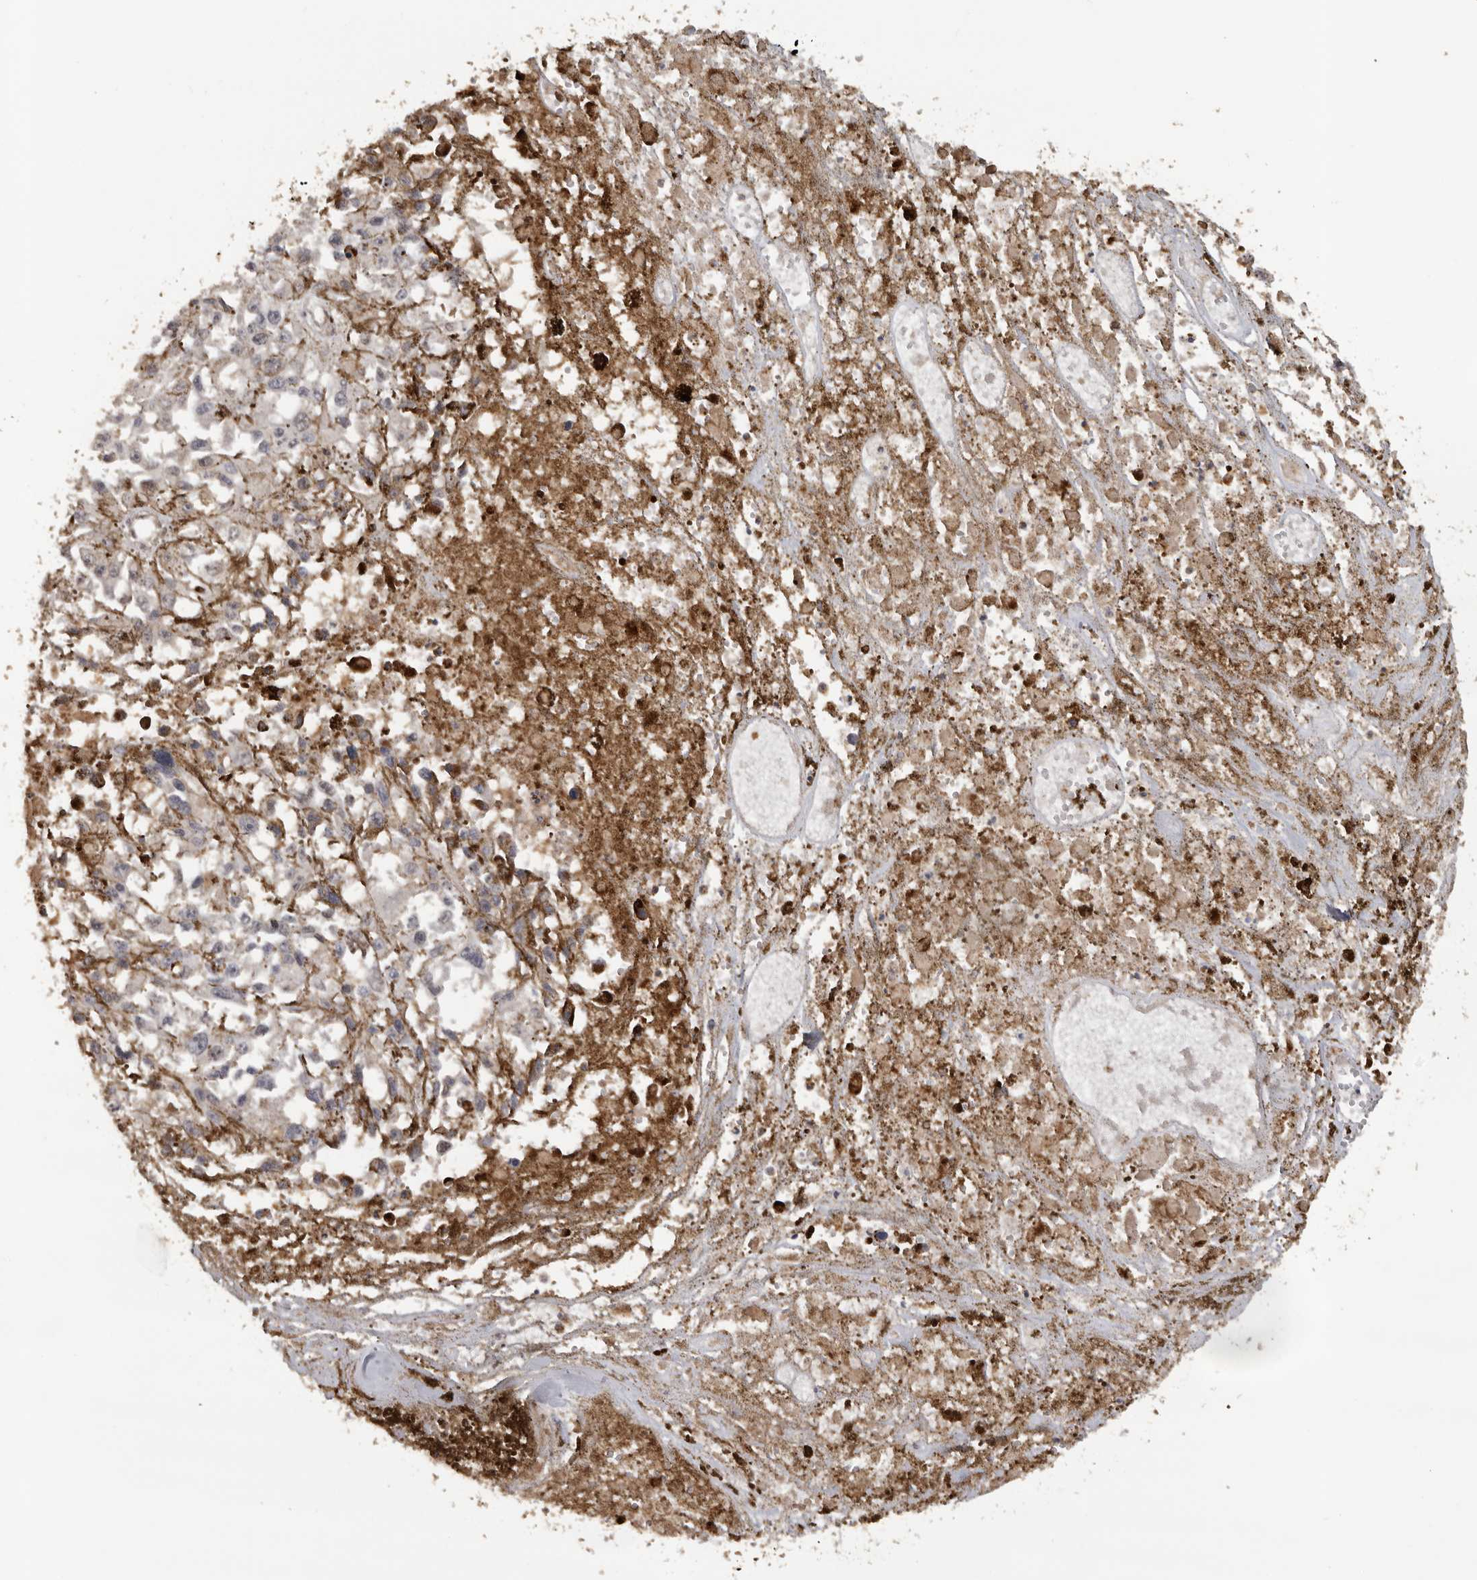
{"staining": {"intensity": "negative", "quantity": "none", "location": "none"}, "tissue": "melanoma", "cell_type": "Tumor cells", "image_type": "cancer", "snomed": [{"axis": "morphology", "description": "Malignant melanoma, Metastatic site"}, {"axis": "topography", "description": "Lymph node"}], "caption": "Tumor cells are negative for protein expression in human malignant melanoma (metastatic site).", "gene": "KIF2B", "patient": {"sex": "male", "age": 59}}